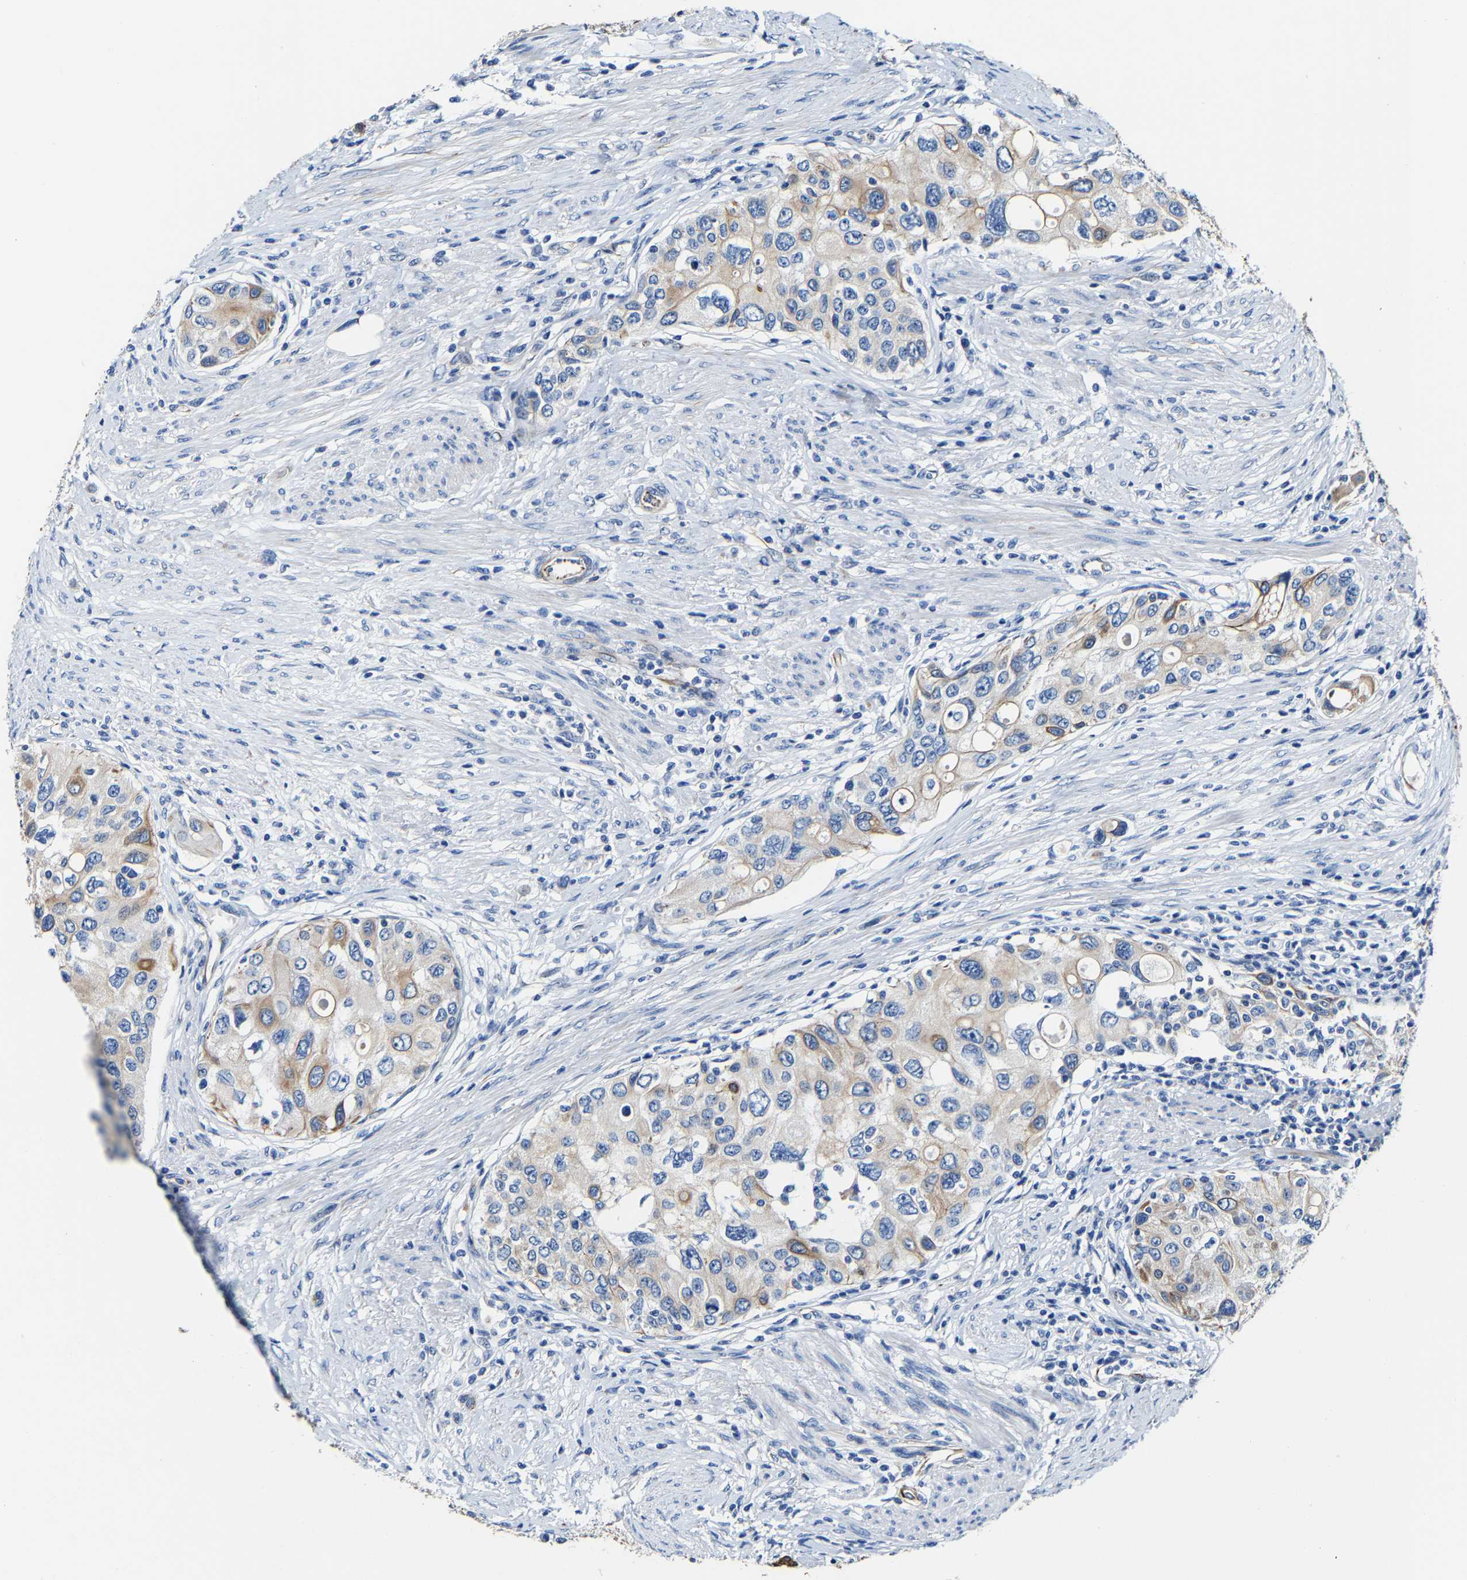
{"staining": {"intensity": "moderate", "quantity": "<25%", "location": "cytoplasmic/membranous"}, "tissue": "urothelial cancer", "cell_type": "Tumor cells", "image_type": "cancer", "snomed": [{"axis": "morphology", "description": "Urothelial carcinoma, High grade"}, {"axis": "topography", "description": "Urinary bladder"}], "caption": "Immunohistochemistry histopathology image of high-grade urothelial carcinoma stained for a protein (brown), which reveals low levels of moderate cytoplasmic/membranous staining in approximately <25% of tumor cells.", "gene": "MMEL1", "patient": {"sex": "female", "age": 56}}